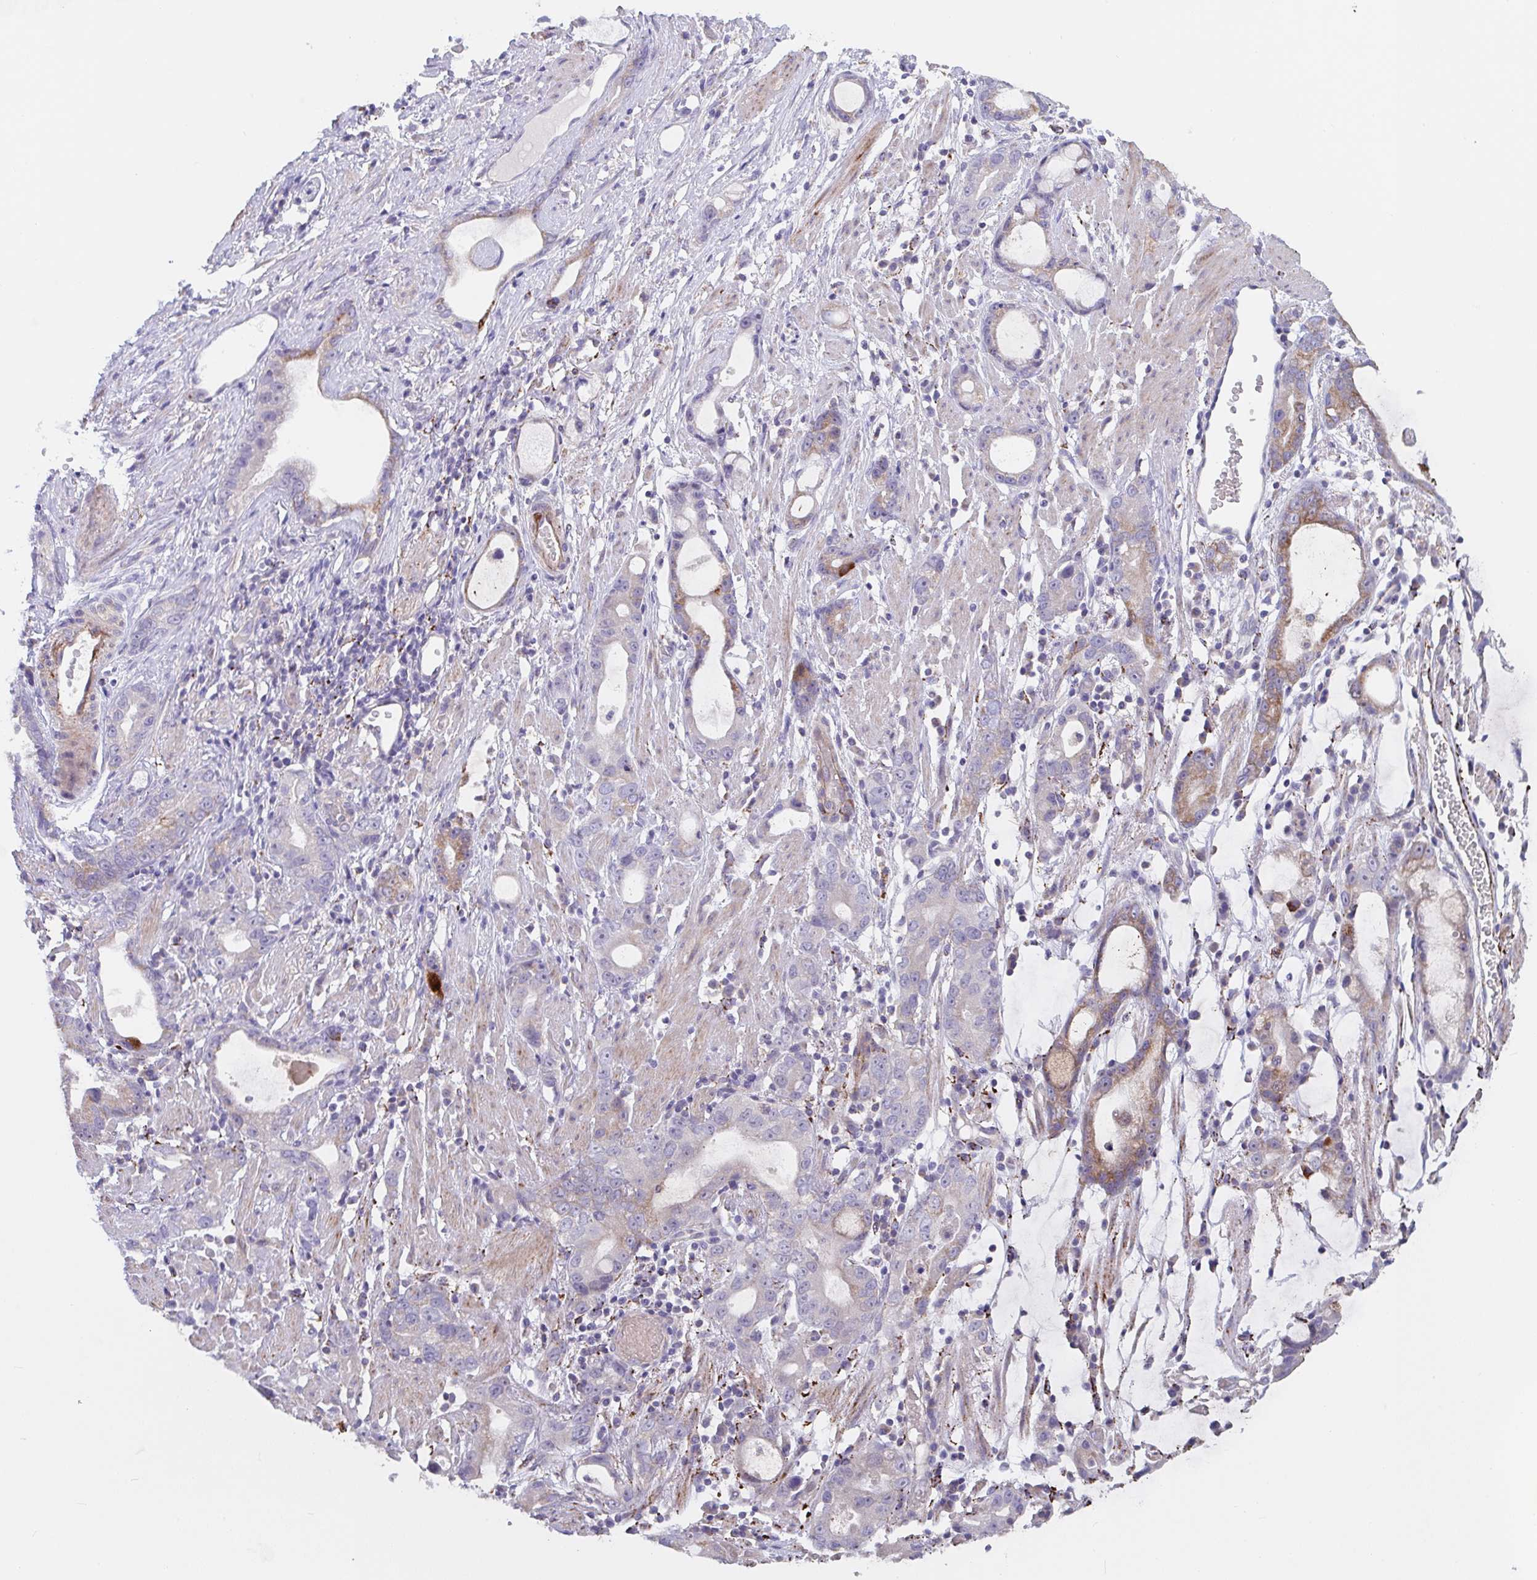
{"staining": {"intensity": "moderate", "quantity": "25%-75%", "location": "cytoplasmic/membranous"}, "tissue": "stomach cancer", "cell_type": "Tumor cells", "image_type": "cancer", "snomed": [{"axis": "morphology", "description": "Adenocarcinoma, NOS"}, {"axis": "topography", "description": "Stomach"}], "caption": "High-power microscopy captured an IHC histopathology image of stomach adenocarcinoma, revealing moderate cytoplasmic/membranous staining in approximately 25%-75% of tumor cells. Using DAB (brown) and hematoxylin (blue) stains, captured at high magnification using brightfield microscopy.", "gene": "FAM156B", "patient": {"sex": "male", "age": 55}}